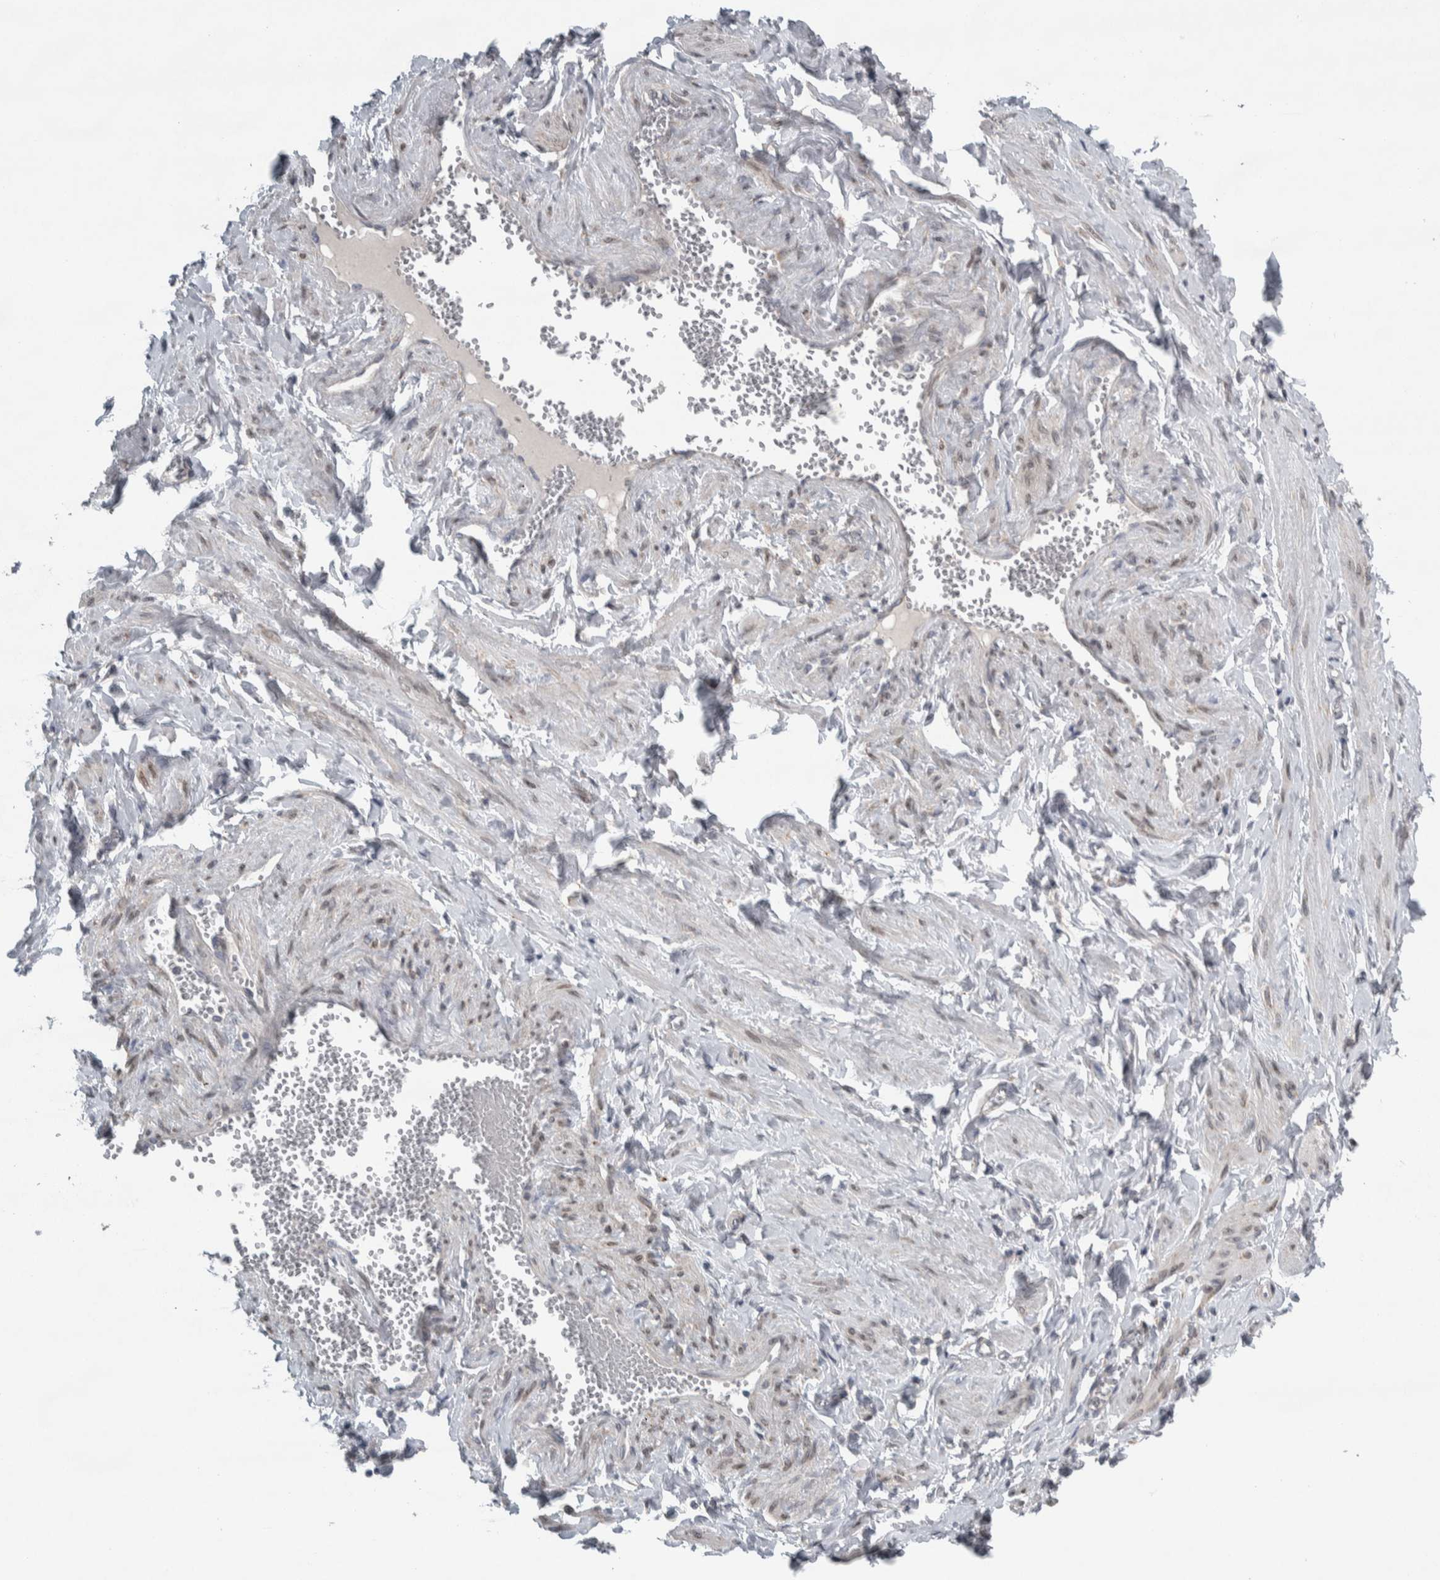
{"staining": {"intensity": "moderate", "quantity": "<25%", "location": "cytoplasmic/membranous"}, "tissue": "adipose tissue", "cell_type": "Adipocytes", "image_type": "normal", "snomed": [{"axis": "morphology", "description": "Normal tissue, NOS"}, {"axis": "topography", "description": "Vascular tissue"}, {"axis": "topography", "description": "Fallopian tube"}, {"axis": "topography", "description": "Ovary"}], "caption": "Immunohistochemical staining of benign human adipose tissue demonstrates <25% levels of moderate cytoplasmic/membranous protein positivity in about <25% of adipocytes. Nuclei are stained in blue.", "gene": "SIGMAR1", "patient": {"sex": "female", "age": 67}}